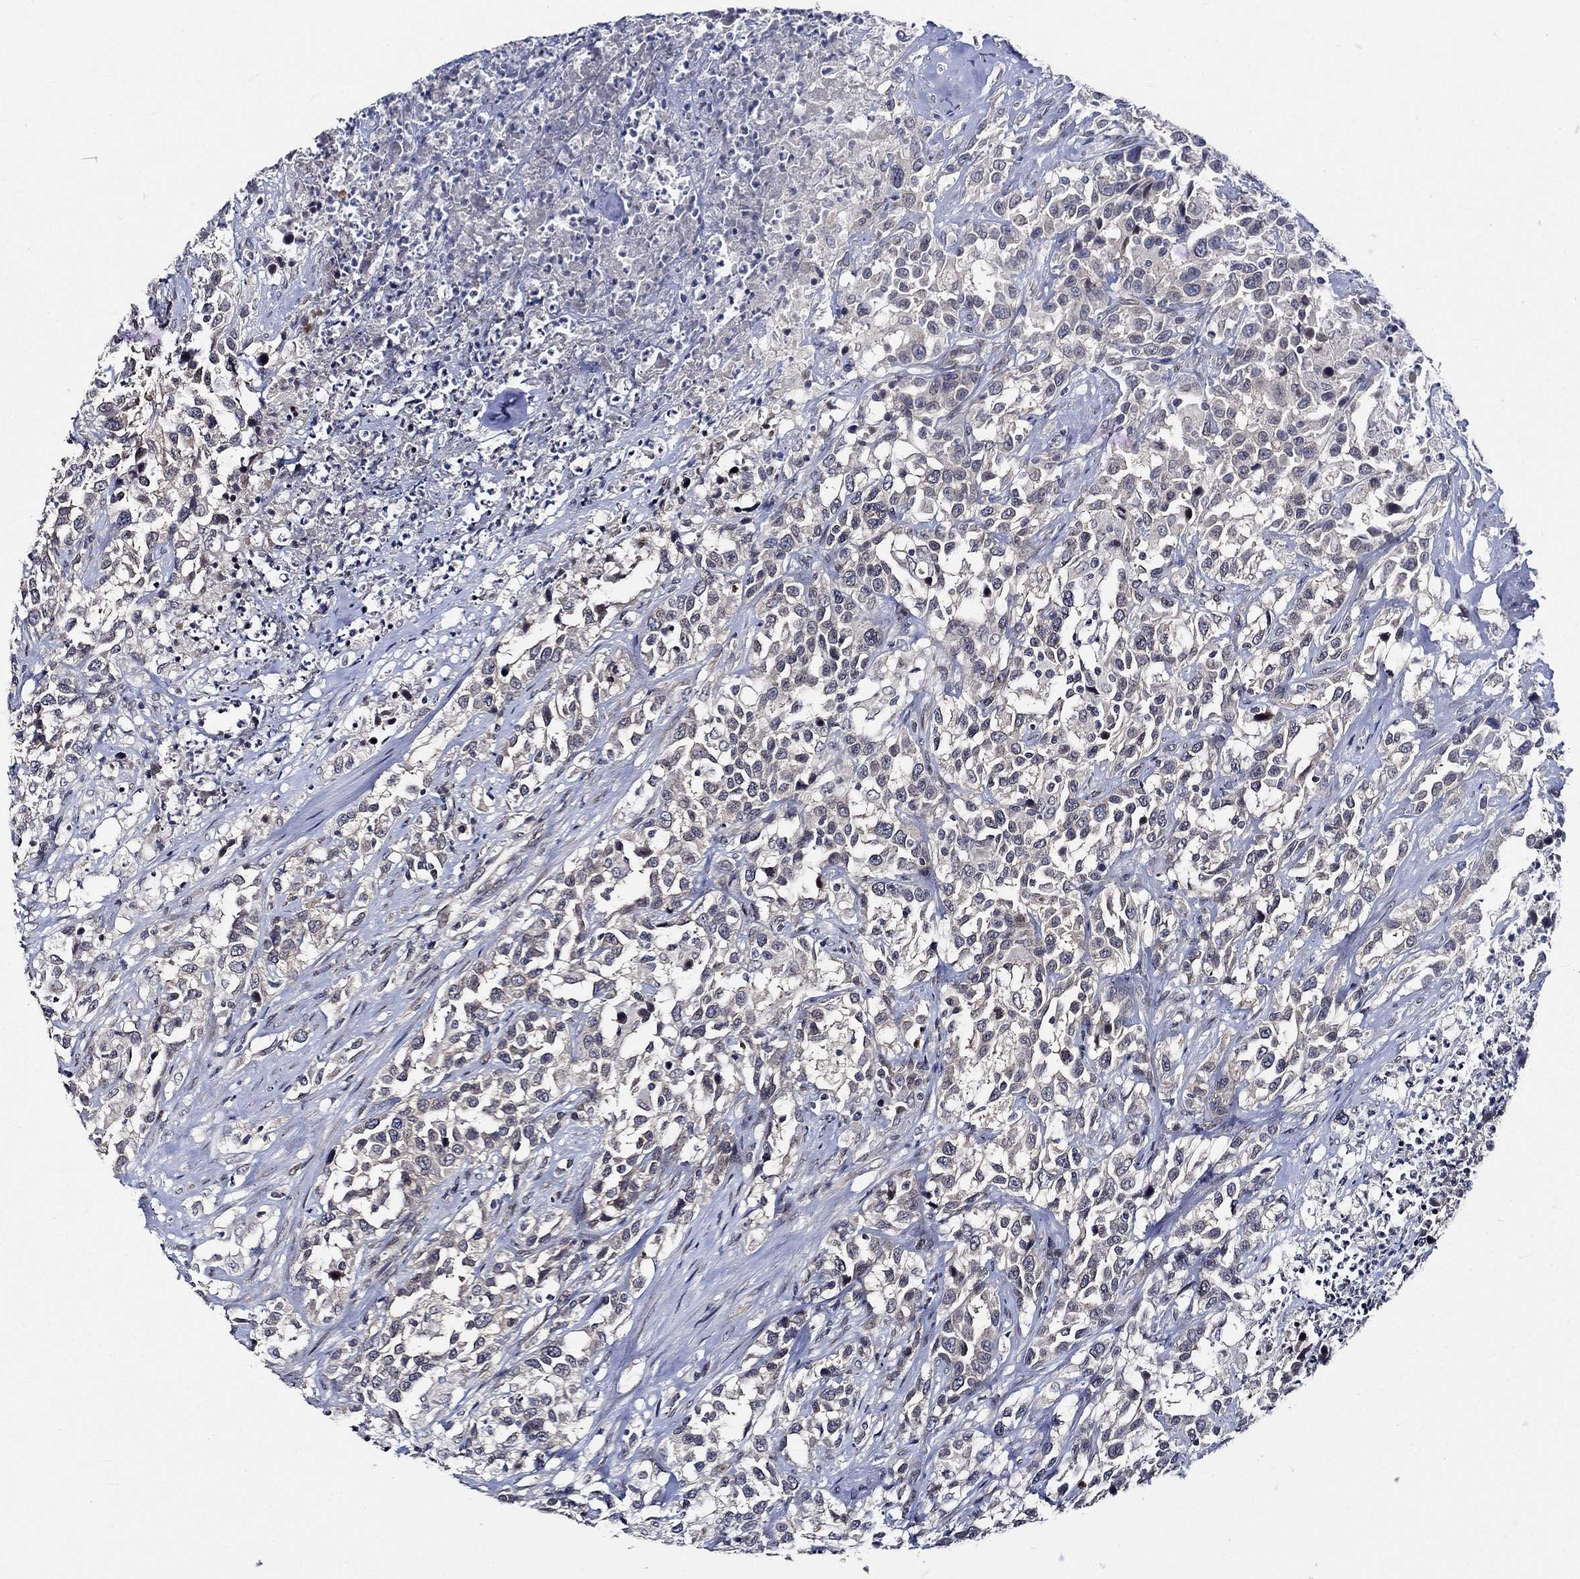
{"staining": {"intensity": "negative", "quantity": "none", "location": "none"}, "tissue": "urothelial cancer", "cell_type": "Tumor cells", "image_type": "cancer", "snomed": [{"axis": "morphology", "description": "Urothelial carcinoma, NOS"}, {"axis": "morphology", "description": "Urothelial carcinoma, High grade"}, {"axis": "topography", "description": "Urinary bladder"}], "caption": "Micrograph shows no protein positivity in tumor cells of urothelial carcinoma (high-grade) tissue.", "gene": "CETN3", "patient": {"sex": "female", "age": 64}}